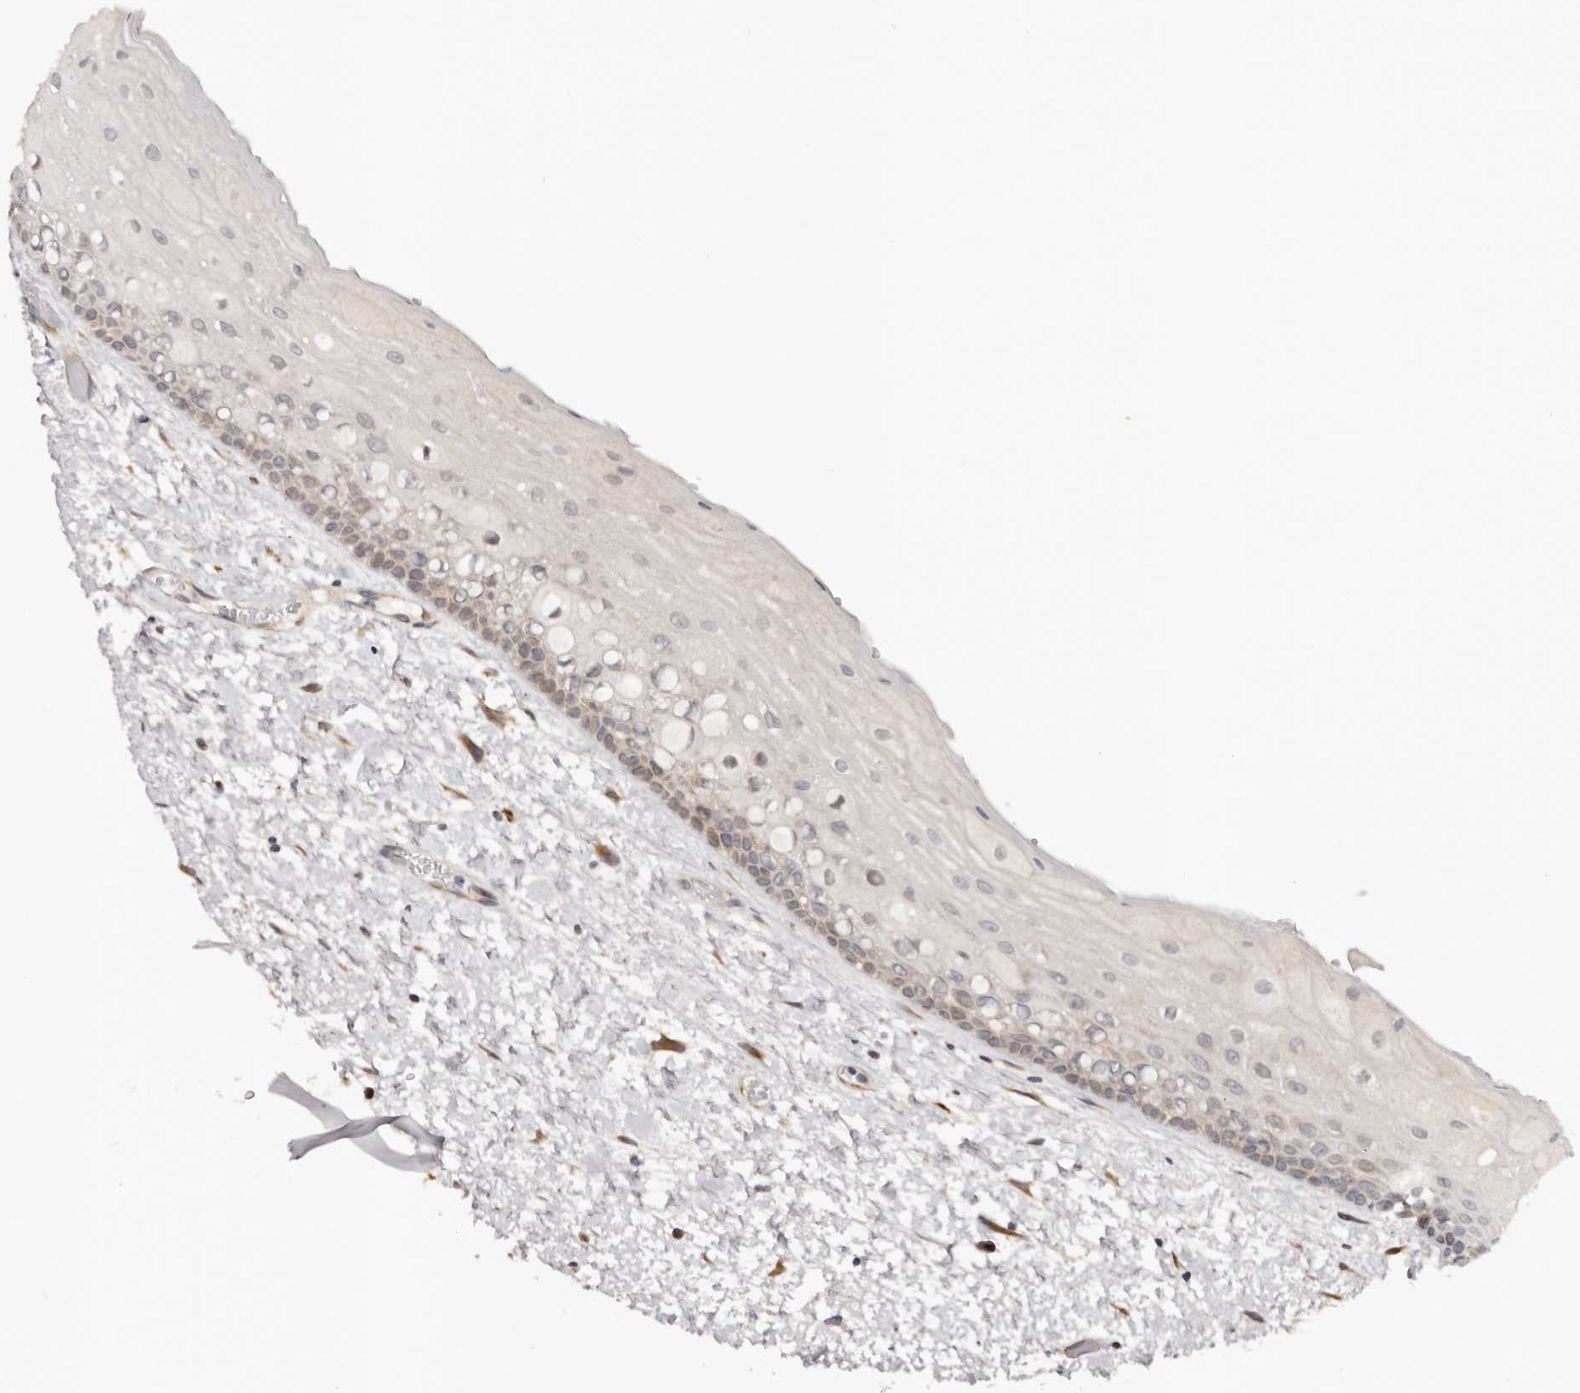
{"staining": {"intensity": "weak", "quantity": "<25%", "location": "cytoplasmic/membranous"}, "tissue": "oral mucosa", "cell_type": "Squamous epithelial cells", "image_type": "normal", "snomed": [{"axis": "morphology", "description": "Normal tissue, NOS"}, {"axis": "topography", "description": "Oral tissue"}], "caption": "This image is of benign oral mucosa stained with immunohistochemistry (IHC) to label a protein in brown with the nuclei are counter-stained blue. There is no positivity in squamous epithelial cells. (Brightfield microscopy of DAB (3,3'-diaminobenzidine) IHC at high magnification).", "gene": "MICAL2", "patient": {"sex": "female", "age": 76}}